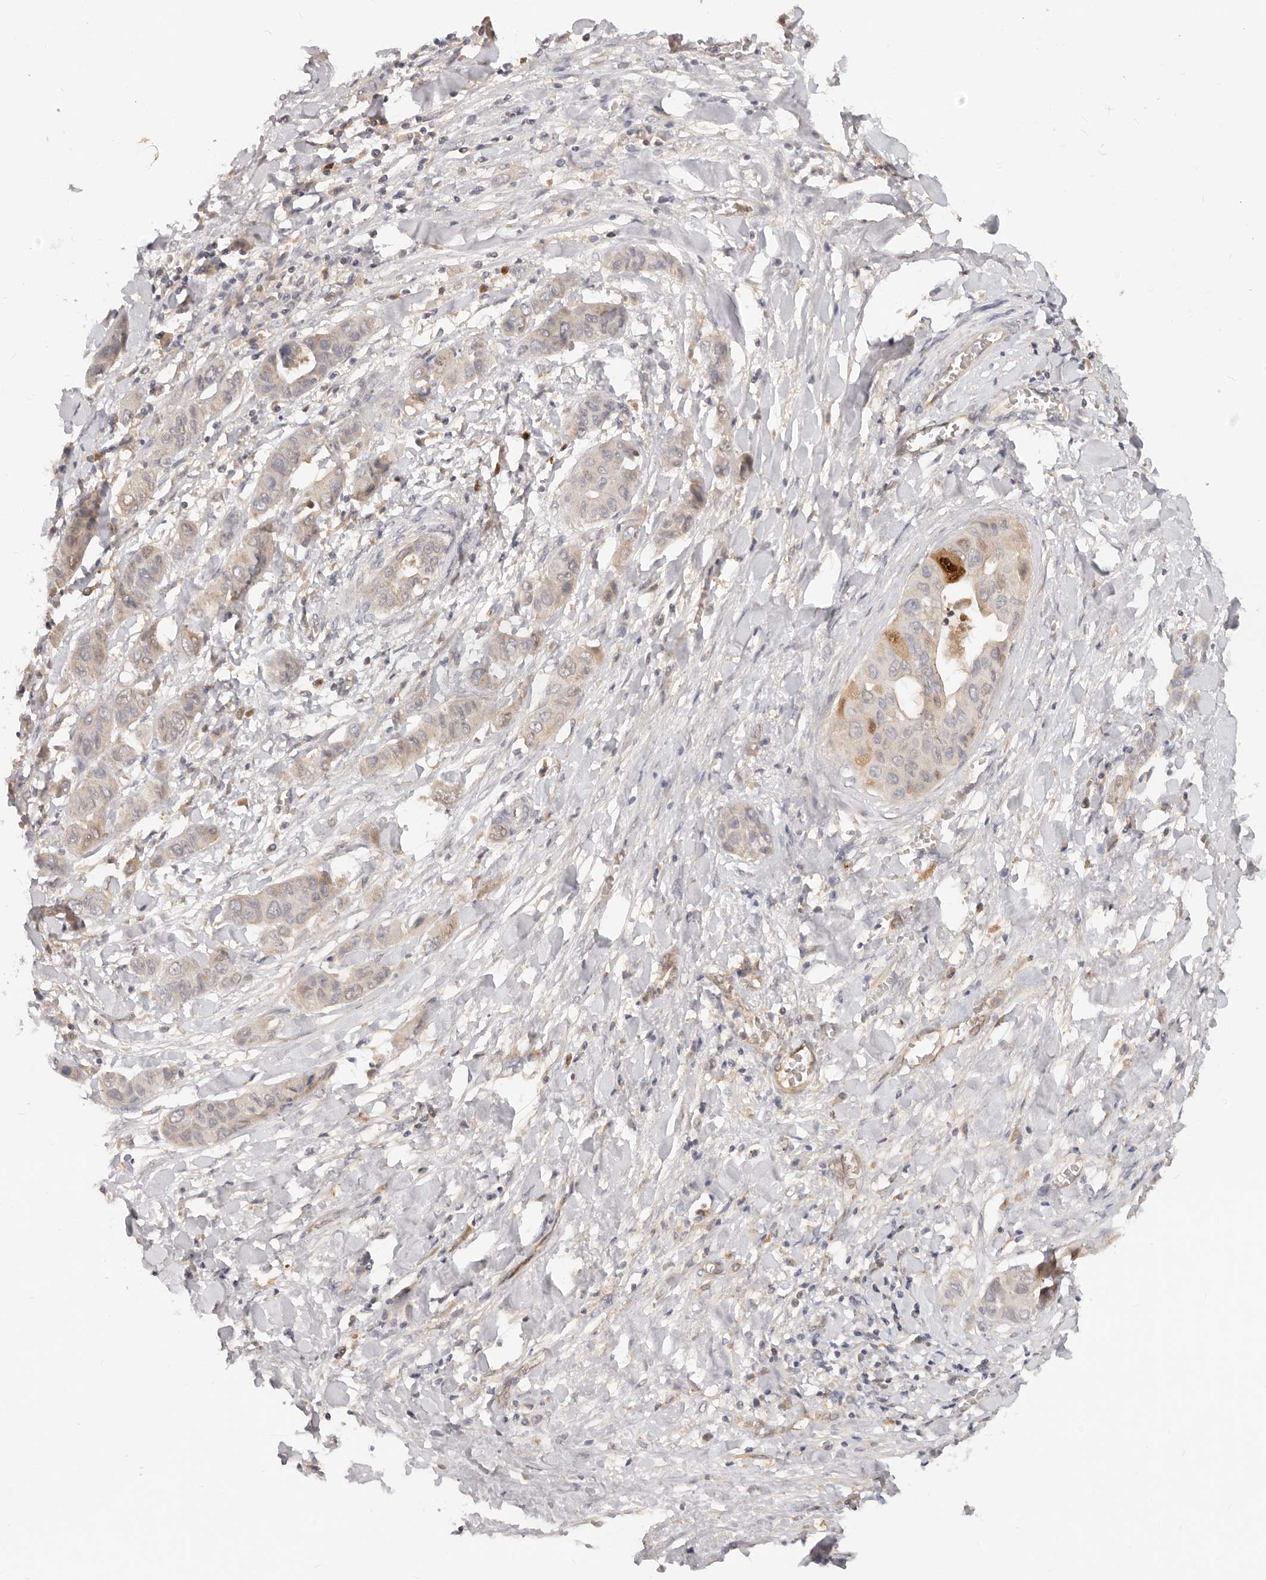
{"staining": {"intensity": "weak", "quantity": "<25%", "location": "cytoplasmic/membranous"}, "tissue": "liver cancer", "cell_type": "Tumor cells", "image_type": "cancer", "snomed": [{"axis": "morphology", "description": "Cholangiocarcinoma"}, {"axis": "topography", "description": "Liver"}], "caption": "Cholangiocarcinoma (liver) was stained to show a protein in brown. There is no significant expression in tumor cells.", "gene": "USP49", "patient": {"sex": "female", "age": 52}}